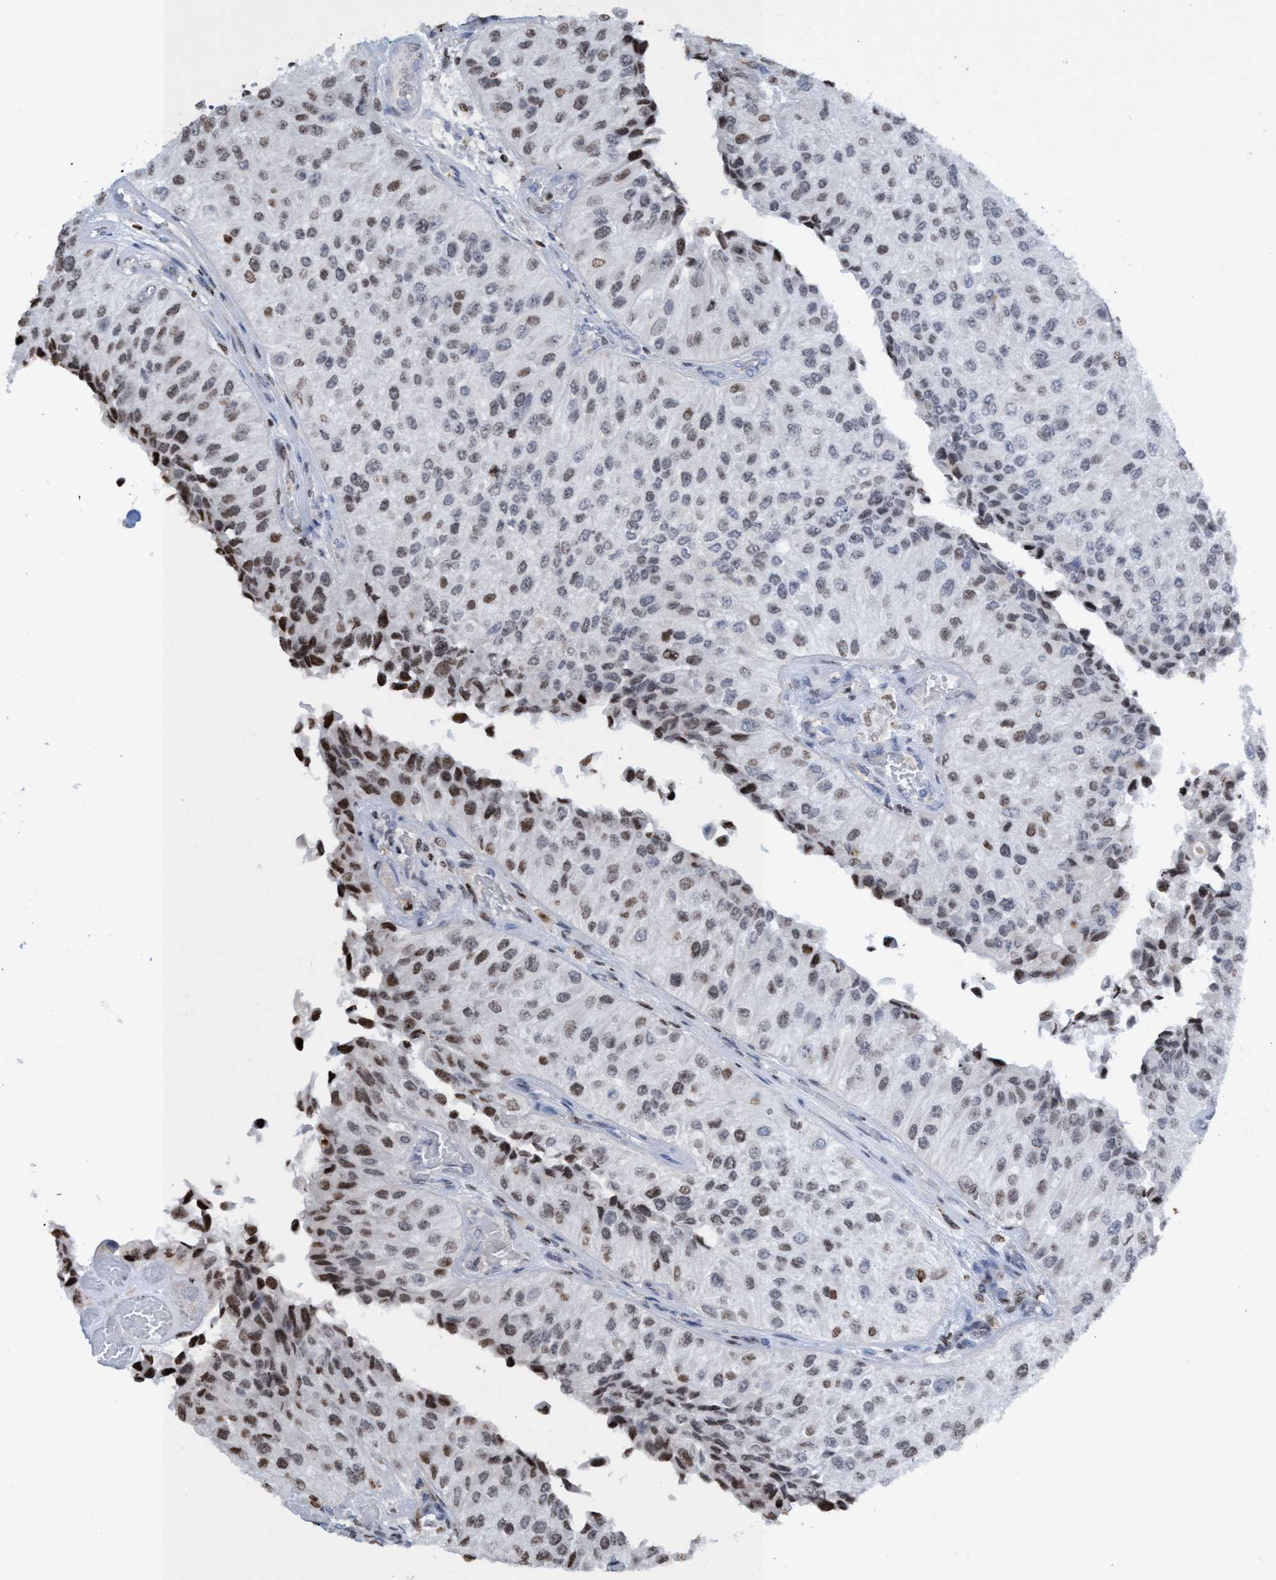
{"staining": {"intensity": "moderate", "quantity": "25%-75%", "location": "nuclear"}, "tissue": "urothelial cancer", "cell_type": "Tumor cells", "image_type": "cancer", "snomed": [{"axis": "morphology", "description": "Urothelial carcinoma, High grade"}, {"axis": "topography", "description": "Kidney"}, {"axis": "topography", "description": "Urinary bladder"}], "caption": "About 25%-75% of tumor cells in urothelial cancer show moderate nuclear protein staining as visualized by brown immunohistochemical staining.", "gene": "CBX2", "patient": {"sex": "male", "age": 77}}